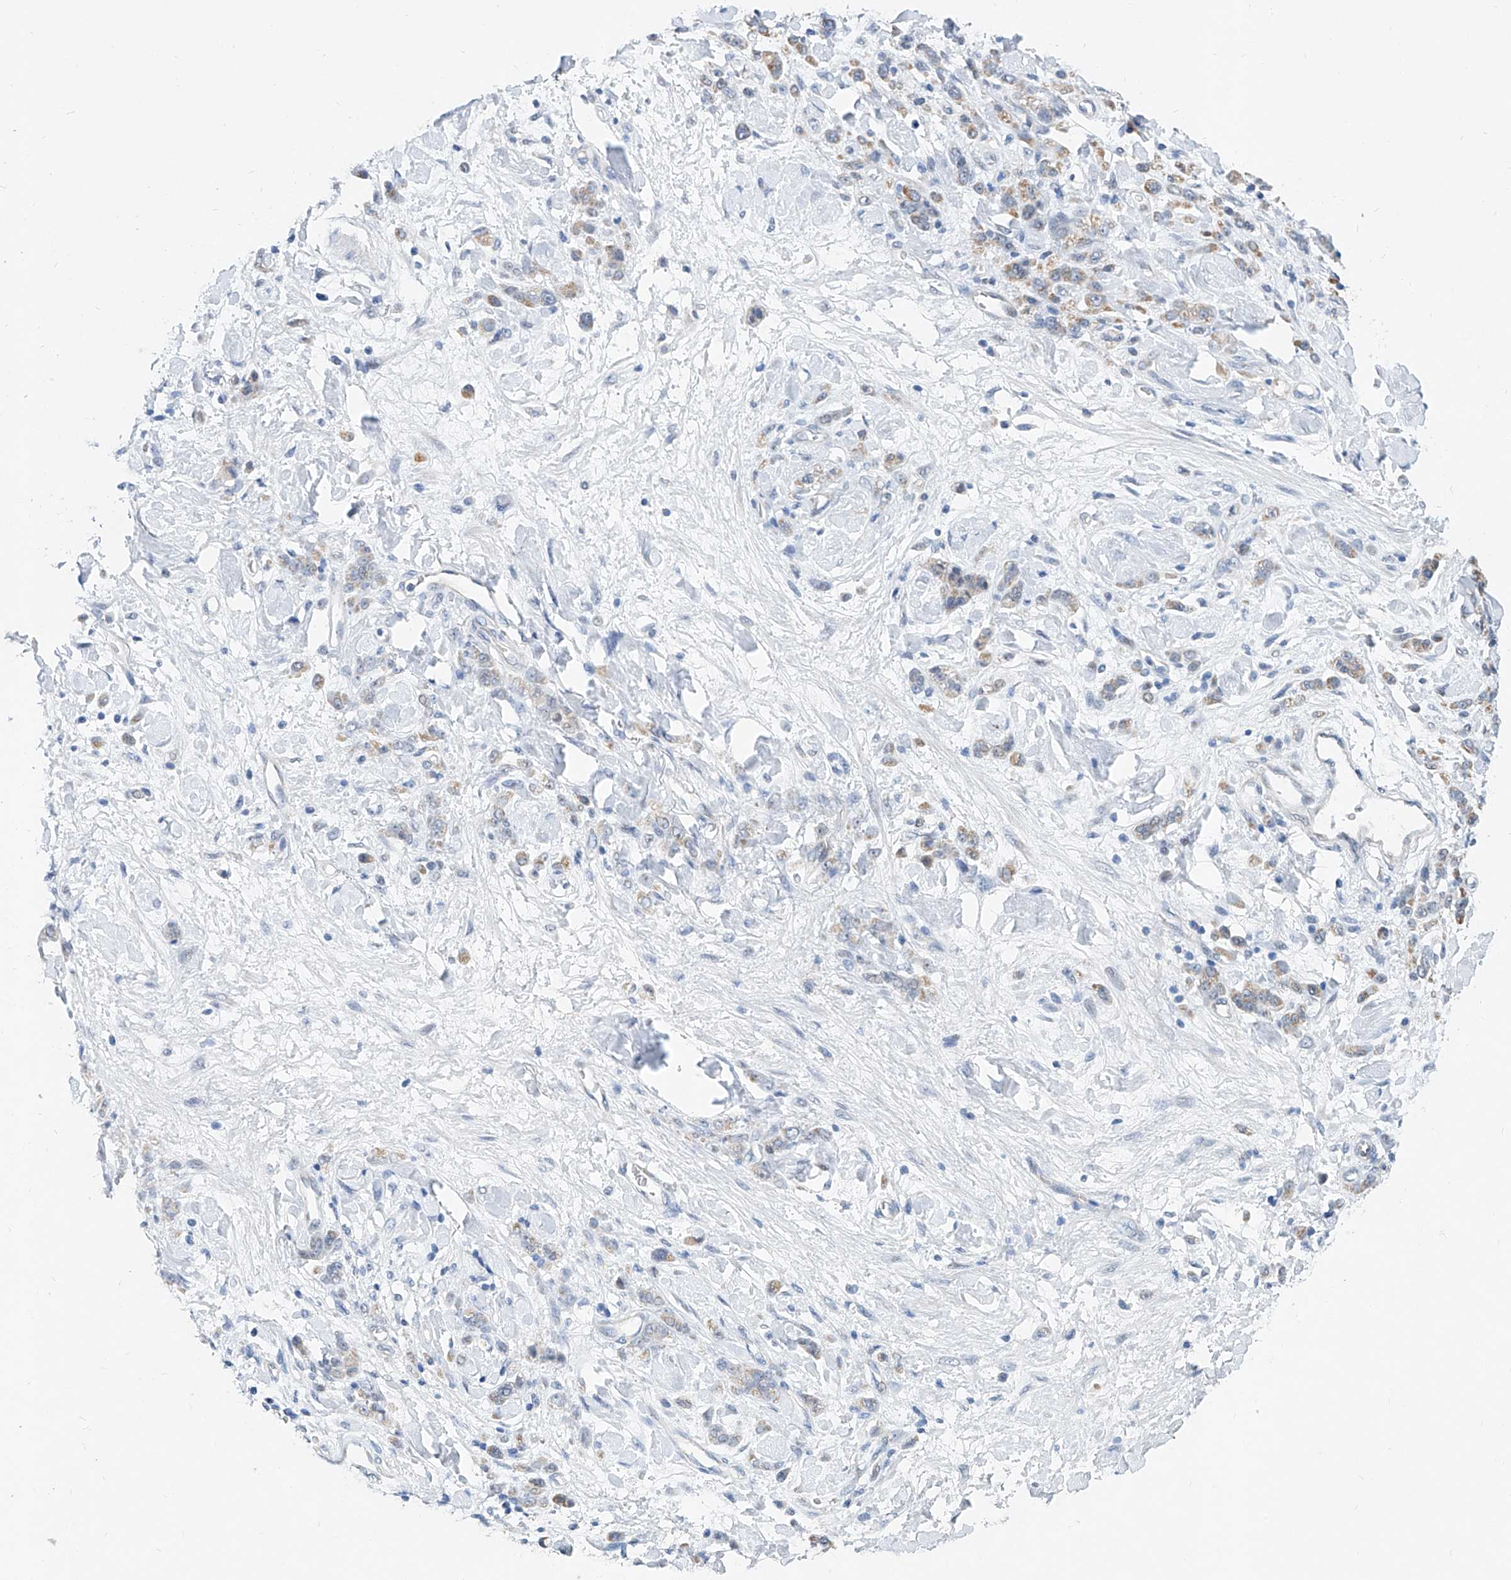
{"staining": {"intensity": "weak", "quantity": ">75%", "location": "cytoplasmic/membranous"}, "tissue": "stomach cancer", "cell_type": "Tumor cells", "image_type": "cancer", "snomed": [{"axis": "morphology", "description": "Normal tissue, NOS"}, {"axis": "morphology", "description": "Adenocarcinoma, NOS"}, {"axis": "topography", "description": "Stomach"}], "caption": "Protein expression analysis of stomach cancer exhibits weak cytoplasmic/membranous staining in about >75% of tumor cells. (DAB (3,3'-diaminobenzidine) IHC with brightfield microscopy, high magnification).", "gene": "BPTF", "patient": {"sex": "male", "age": 82}}